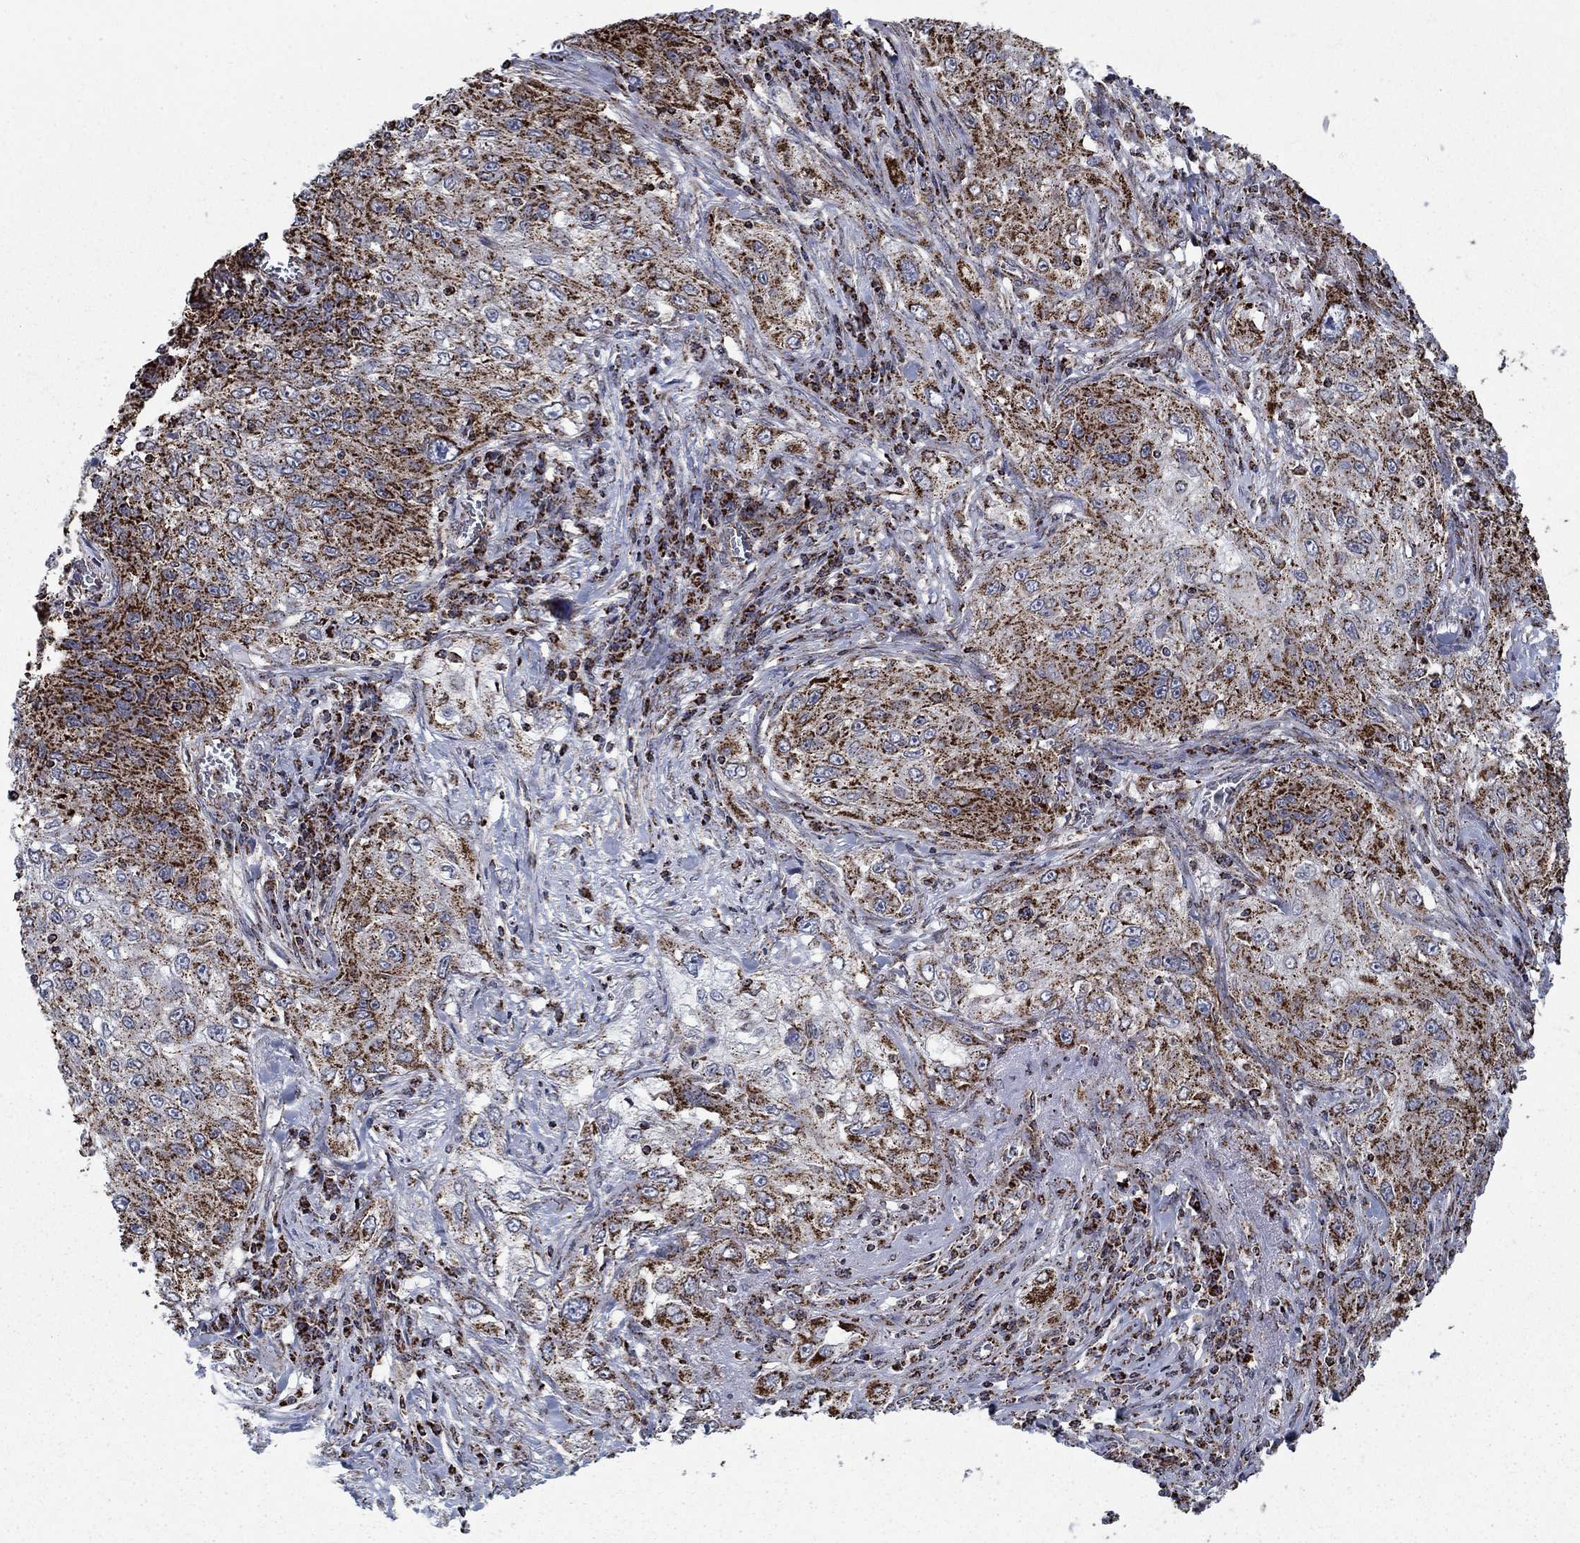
{"staining": {"intensity": "strong", "quantity": "25%-75%", "location": "cytoplasmic/membranous"}, "tissue": "lung cancer", "cell_type": "Tumor cells", "image_type": "cancer", "snomed": [{"axis": "morphology", "description": "Squamous cell carcinoma, NOS"}, {"axis": "topography", "description": "Lung"}], "caption": "Squamous cell carcinoma (lung) was stained to show a protein in brown. There is high levels of strong cytoplasmic/membranous staining in about 25%-75% of tumor cells. The protein of interest is shown in brown color, while the nuclei are stained blue.", "gene": "MOAP1", "patient": {"sex": "female", "age": 69}}